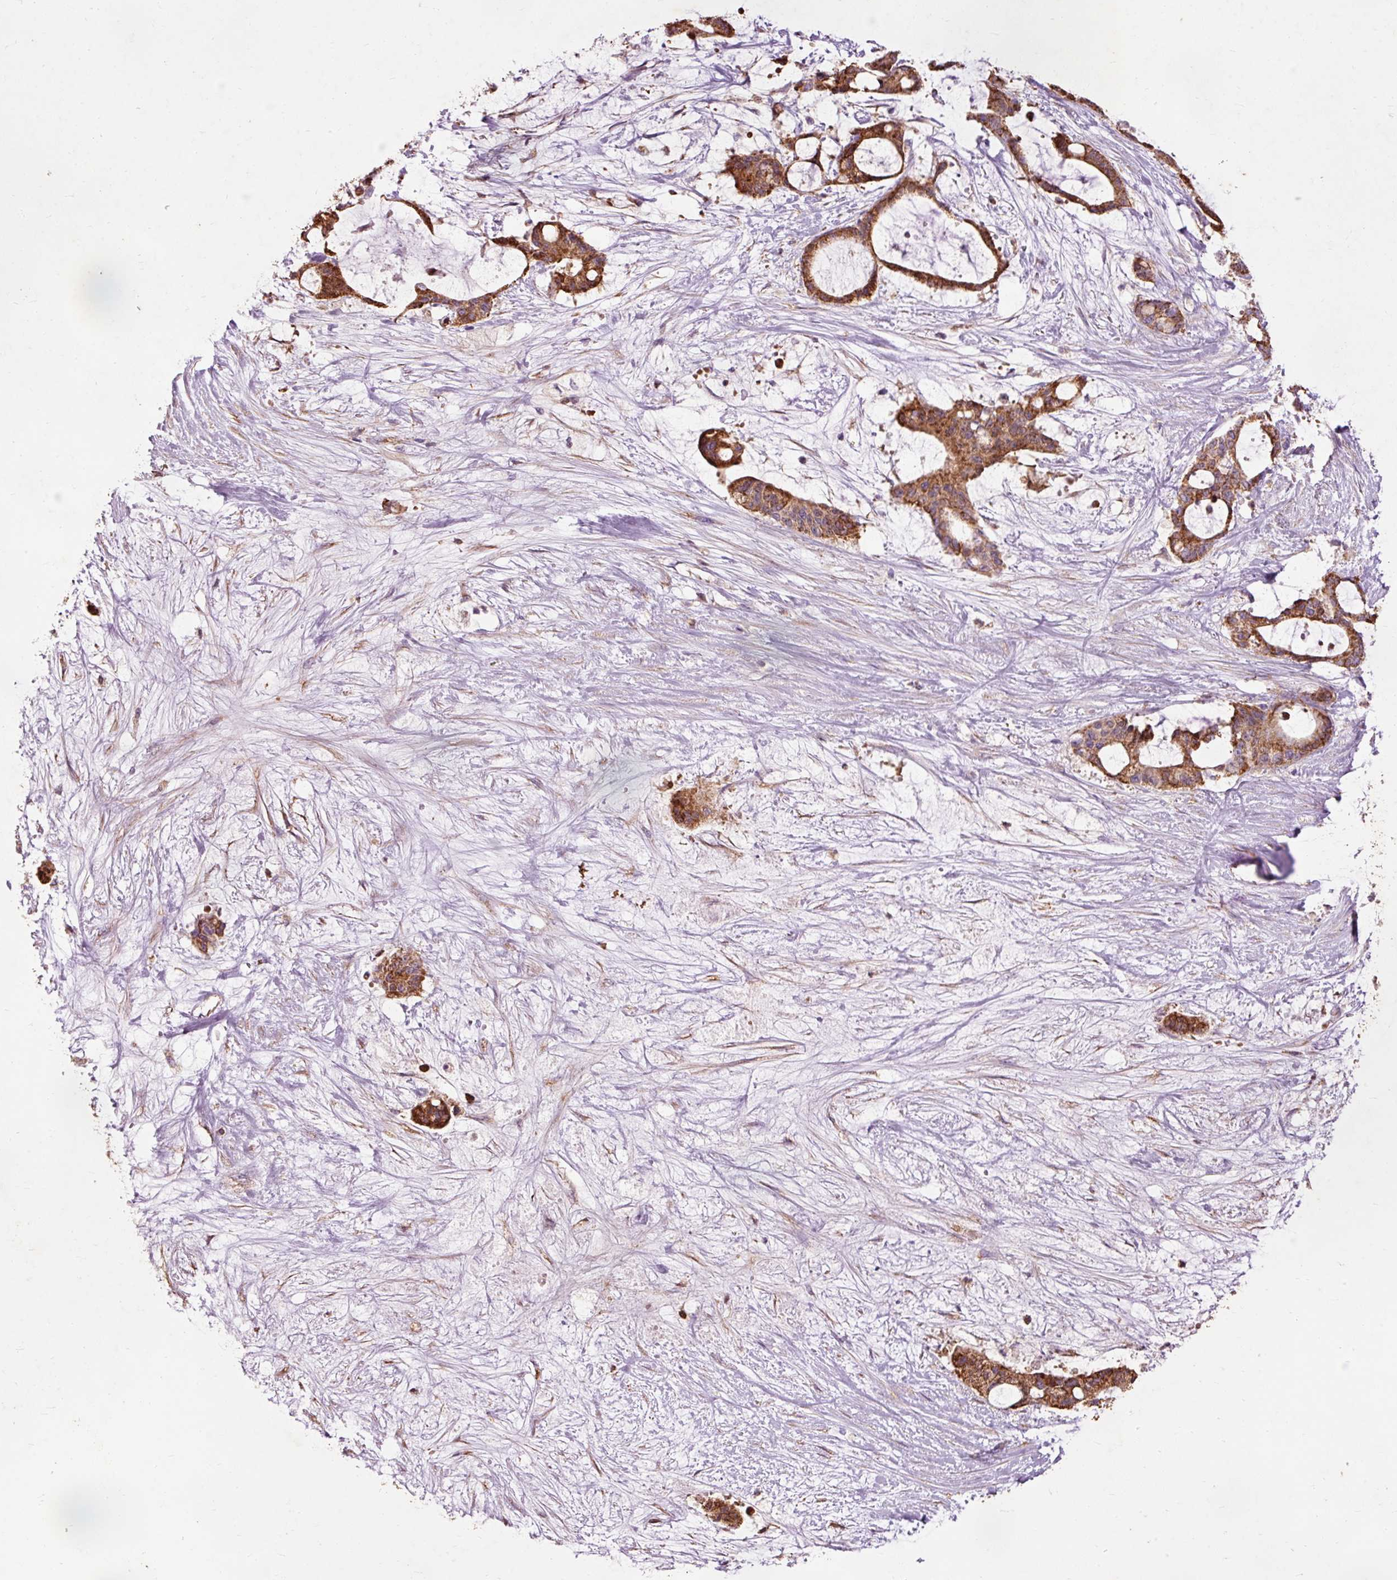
{"staining": {"intensity": "strong", "quantity": ">75%", "location": "cytoplasmic/membranous"}, "tissue": "liver cancer", "cell_type": "Tumor cells", "image_type": "cancer", "snomed": [{"axis": "morphology", "description": "Normal tissue, NOS"}, {"axis": "morphology", "description": "Cholangiocarcinoma"}, {"axis": "topography", "description": "Liver"}, {"axis": "topography", "description": "Peripheral nerve tissue"}], "caption": "Liver cholangiocarcinoma tissue reveals strong cytoplasmic/membranous positivity in approximately >75% of tumor cells, visualized by immunohistochemistry. (DAB = brown stain, brightfield microscopy at high magnification).", "gene": "PRDX5", "patient": {"sex": "female", "age": 73}}